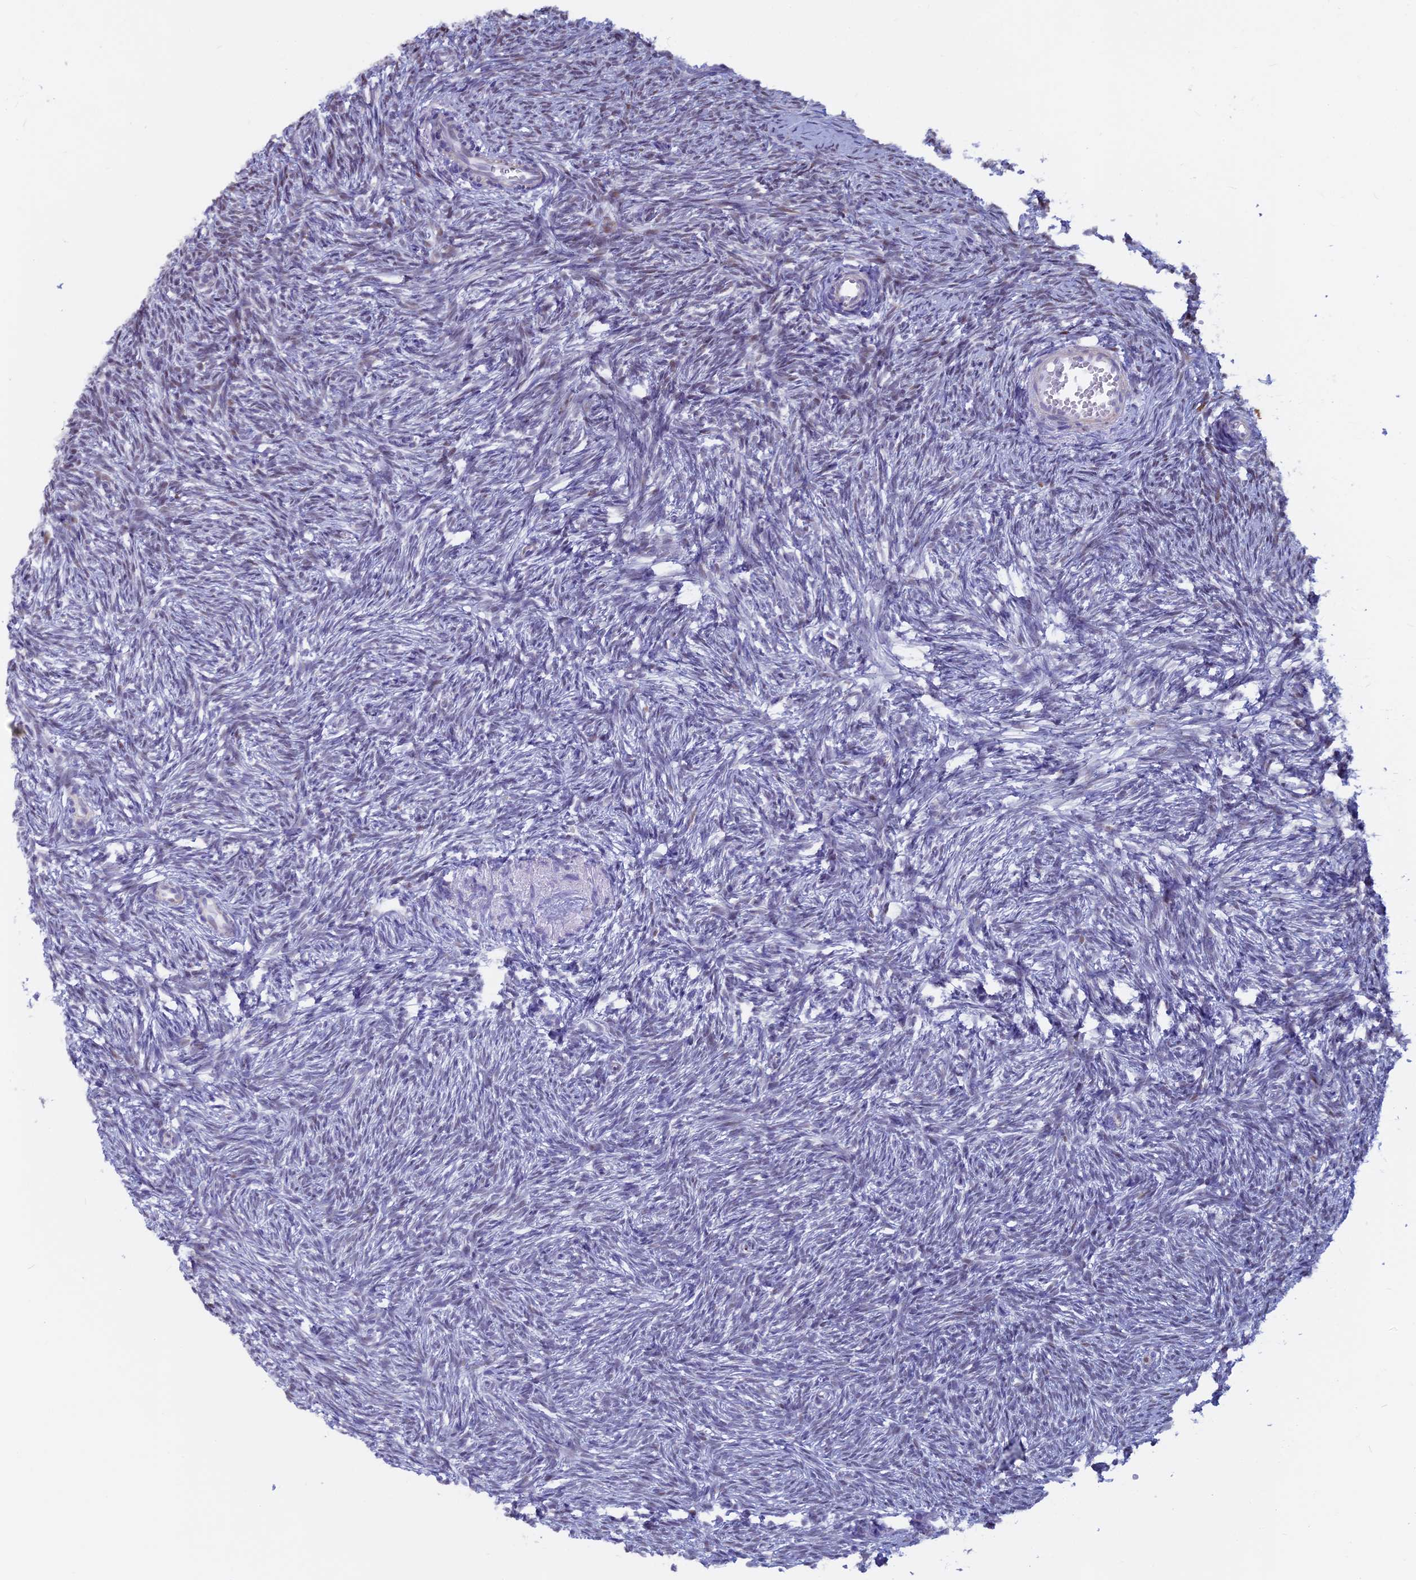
{"staining": {"intensity": "weak", "quantity": "<25%", "location": "nuclear"}, "tissue": "ovary", "cell_type": "Ovarian stroma cells", "image_type": "normal", "snomed": [{"axis": "morphology", "description": "Normal tissue, NOS"}, {"axis": "topography", "description": "Ovary"}], "caption": "Immunohistochemistry (IHC) image of benign ovary: human ovary stained with DAB exhibits no significant protein staining in ovarian stroma cells.", "gene": "ACSS1", "patient": {"sex": "female", "age": 51}}